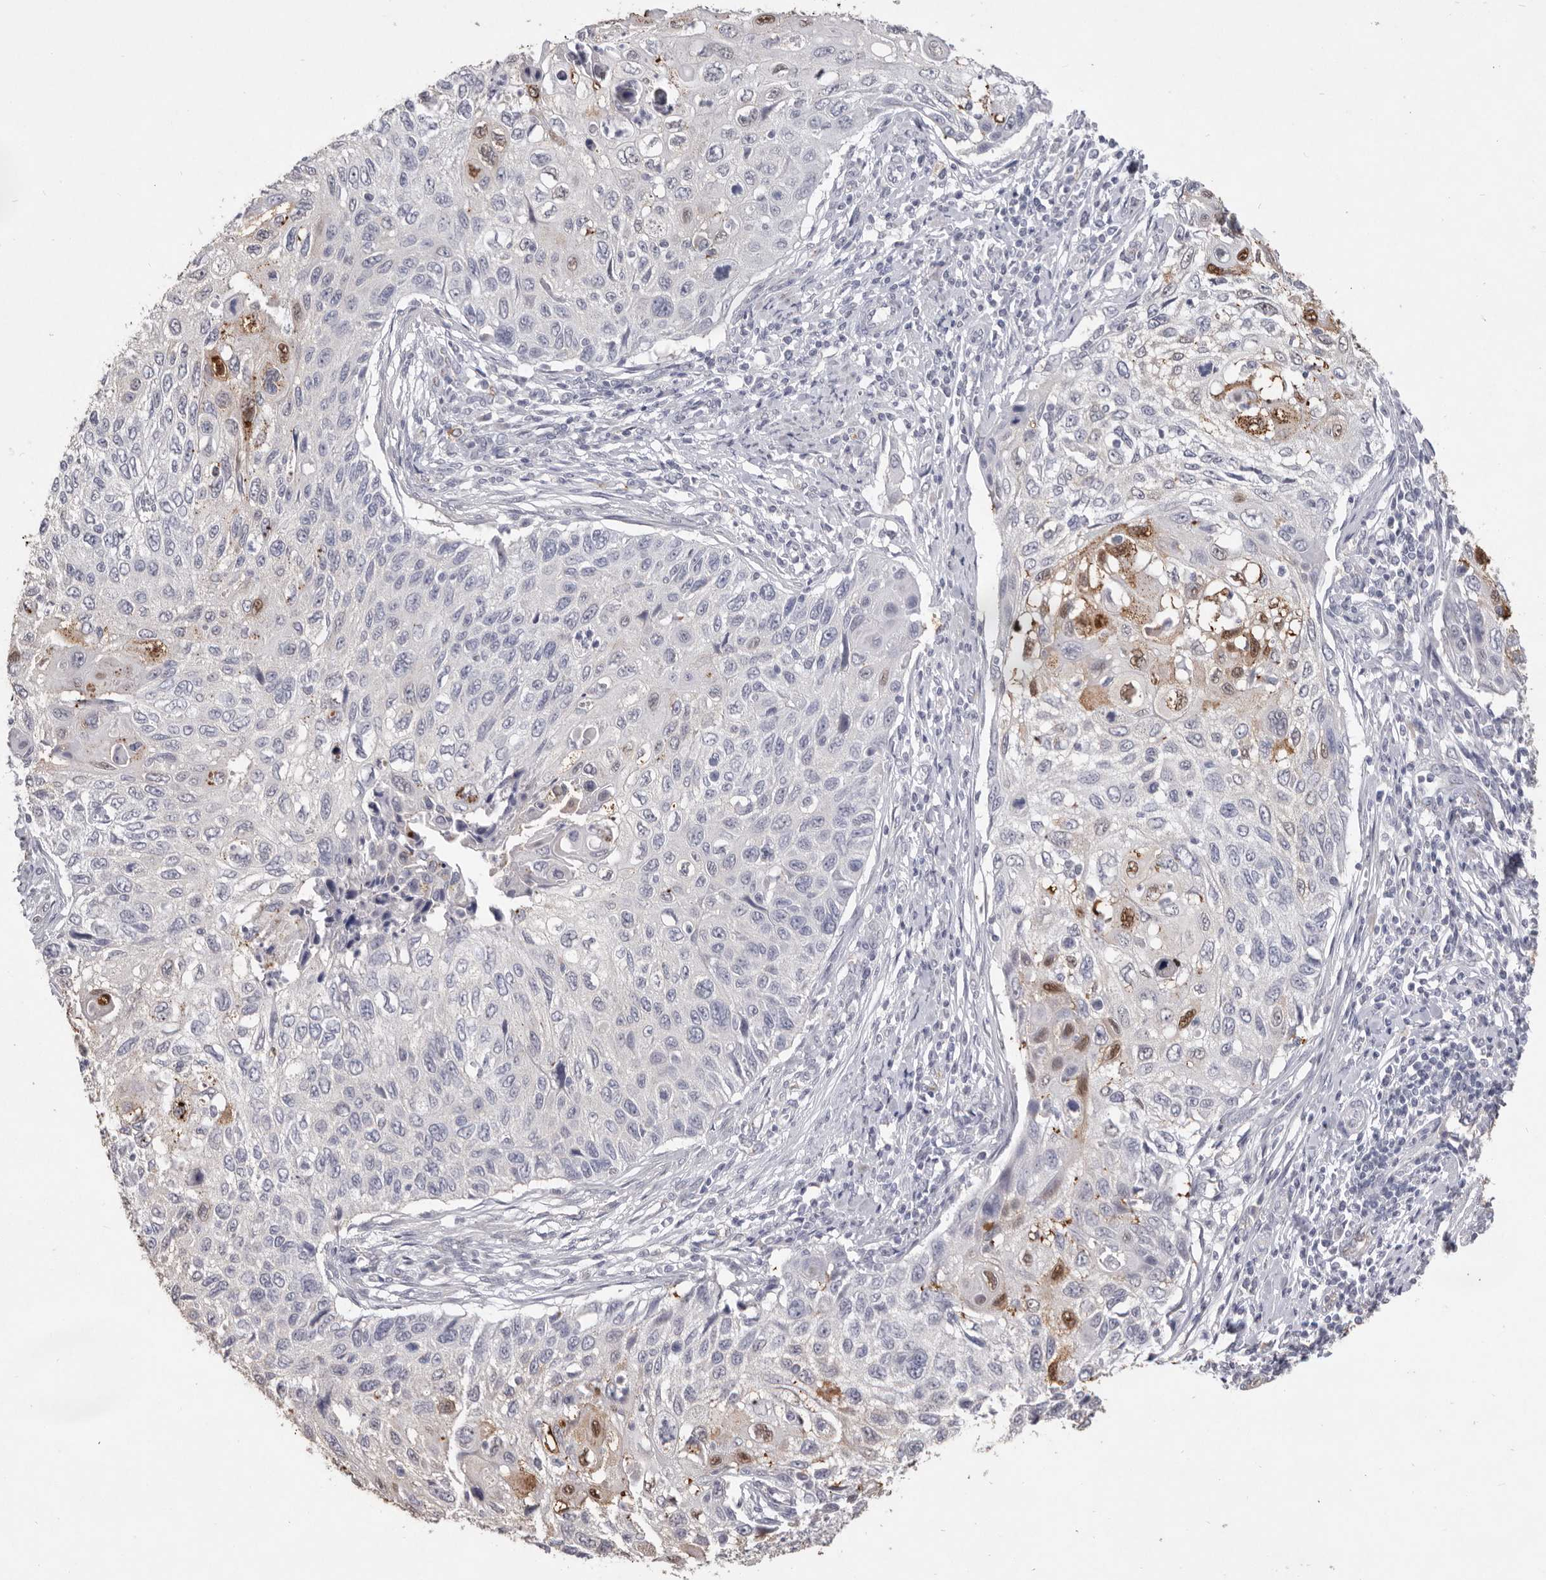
{"staining": {"intensity": "moderate", "quantity": "<25%", "location": "cytoplasmic/membranous,nuclear"}, "tissue": "cervical cancer", "cell_type": "Tumor cells", "image_type": "cancer", "snomed": [{"axis": "morphology", "description": "Squamous cell carcinoma, NOS"}, {"axis": "topography", "description": "Cervix"}], "caption": "Protein expression analysis of human squamous cell carcinoma (cervical) reveals moderate cytoplasmic/membranous and nuclear expression in about <25% of tumor cells. Nuclei are stained in blue.", "gene": "ZYG11B", "patient": {"sex": "female", "age": 70}}